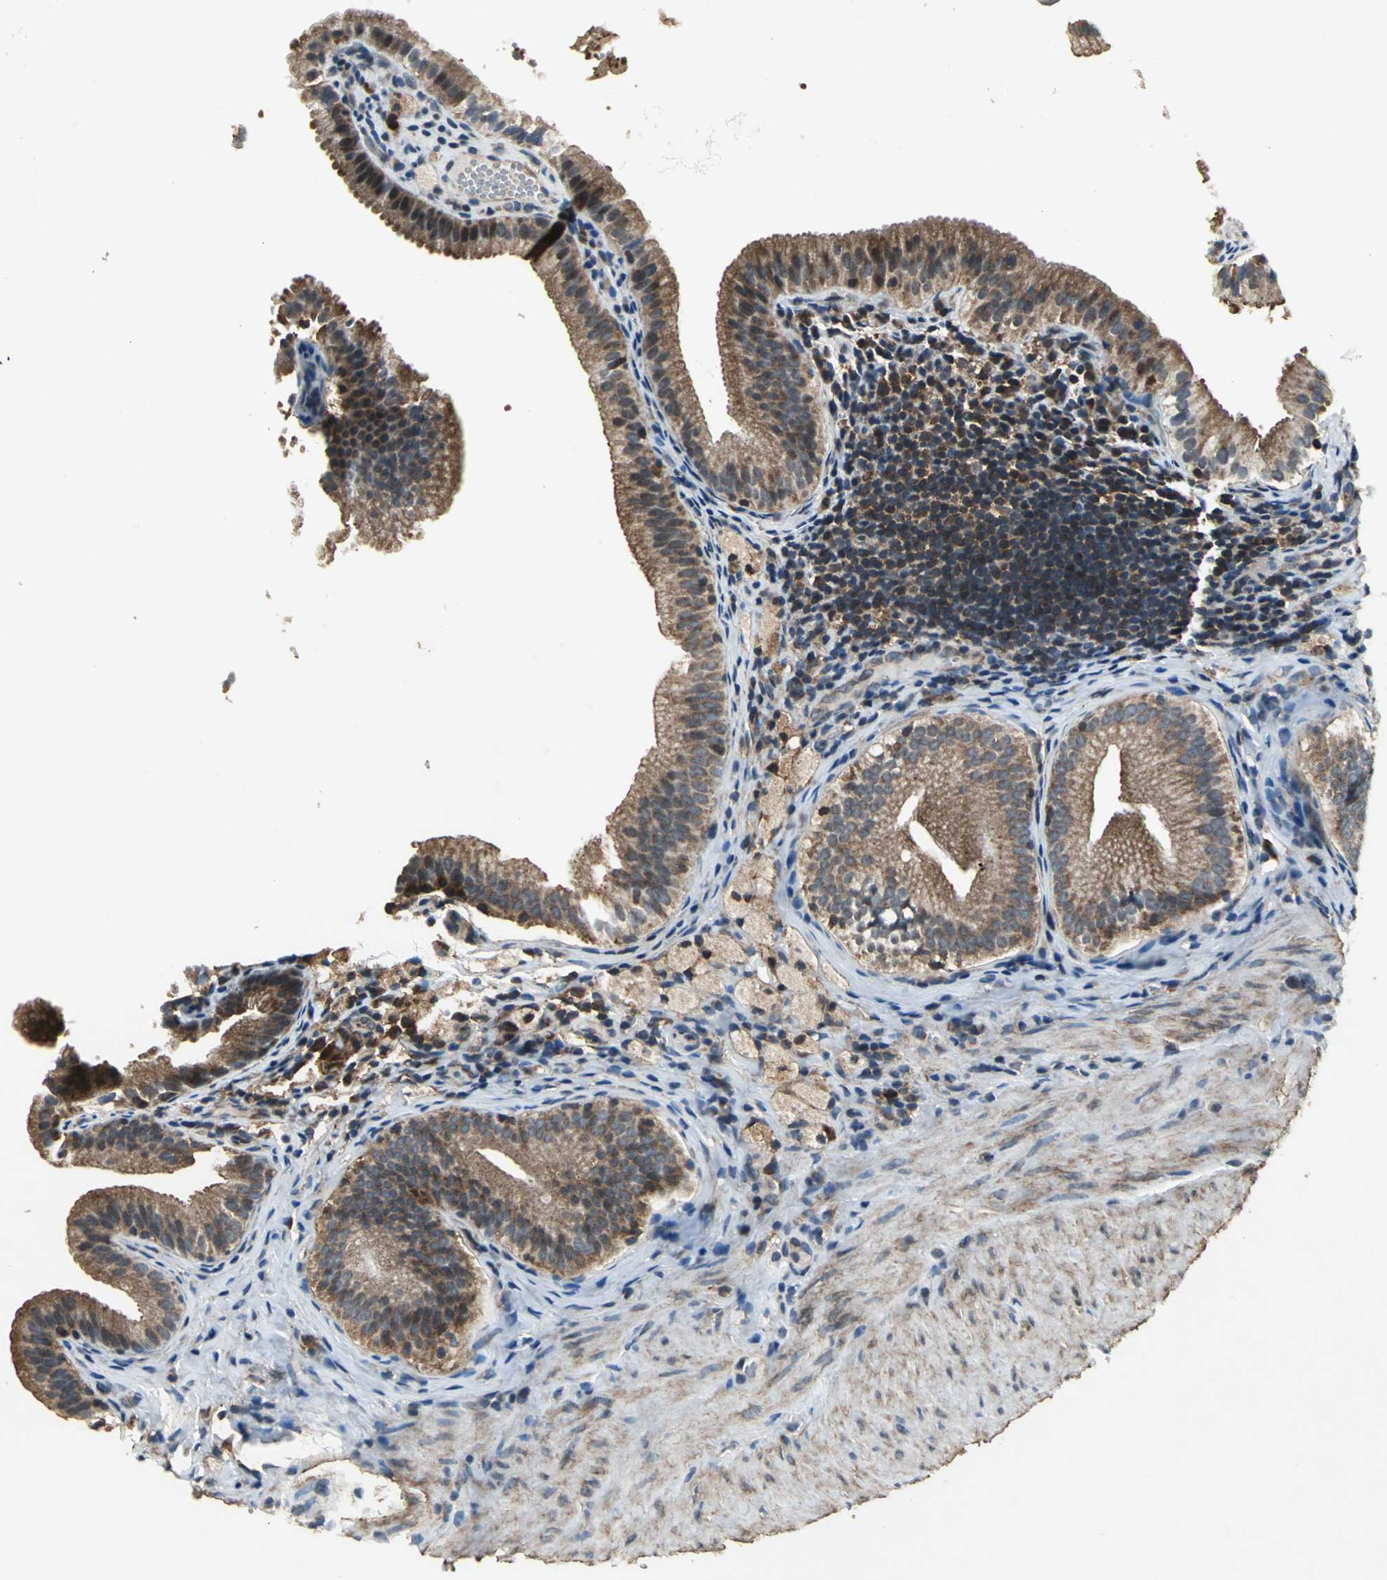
{"staining": {"intensity": "moderate", "quantity": ">75%", "location": "cytoplasmic/membranous"}, "tissue": "gallbladder", "cell_type": "Glandular cells", "image_type": "normal", "snomed": [{"axis": "morphology", "description": "Normal tissue, NOS"}, {"axis": "topography", "description": "Gallbladder"}], "caption": "Protein staining of unremarkable gallbladder exhibits moderate cytoplasmic/membranous staining in about >75% of glandular cells. (IHC, brightfield microscopy, high magnification).", "gene": "EIF2B2", "patient": {"sex": "female", "age": 24}}